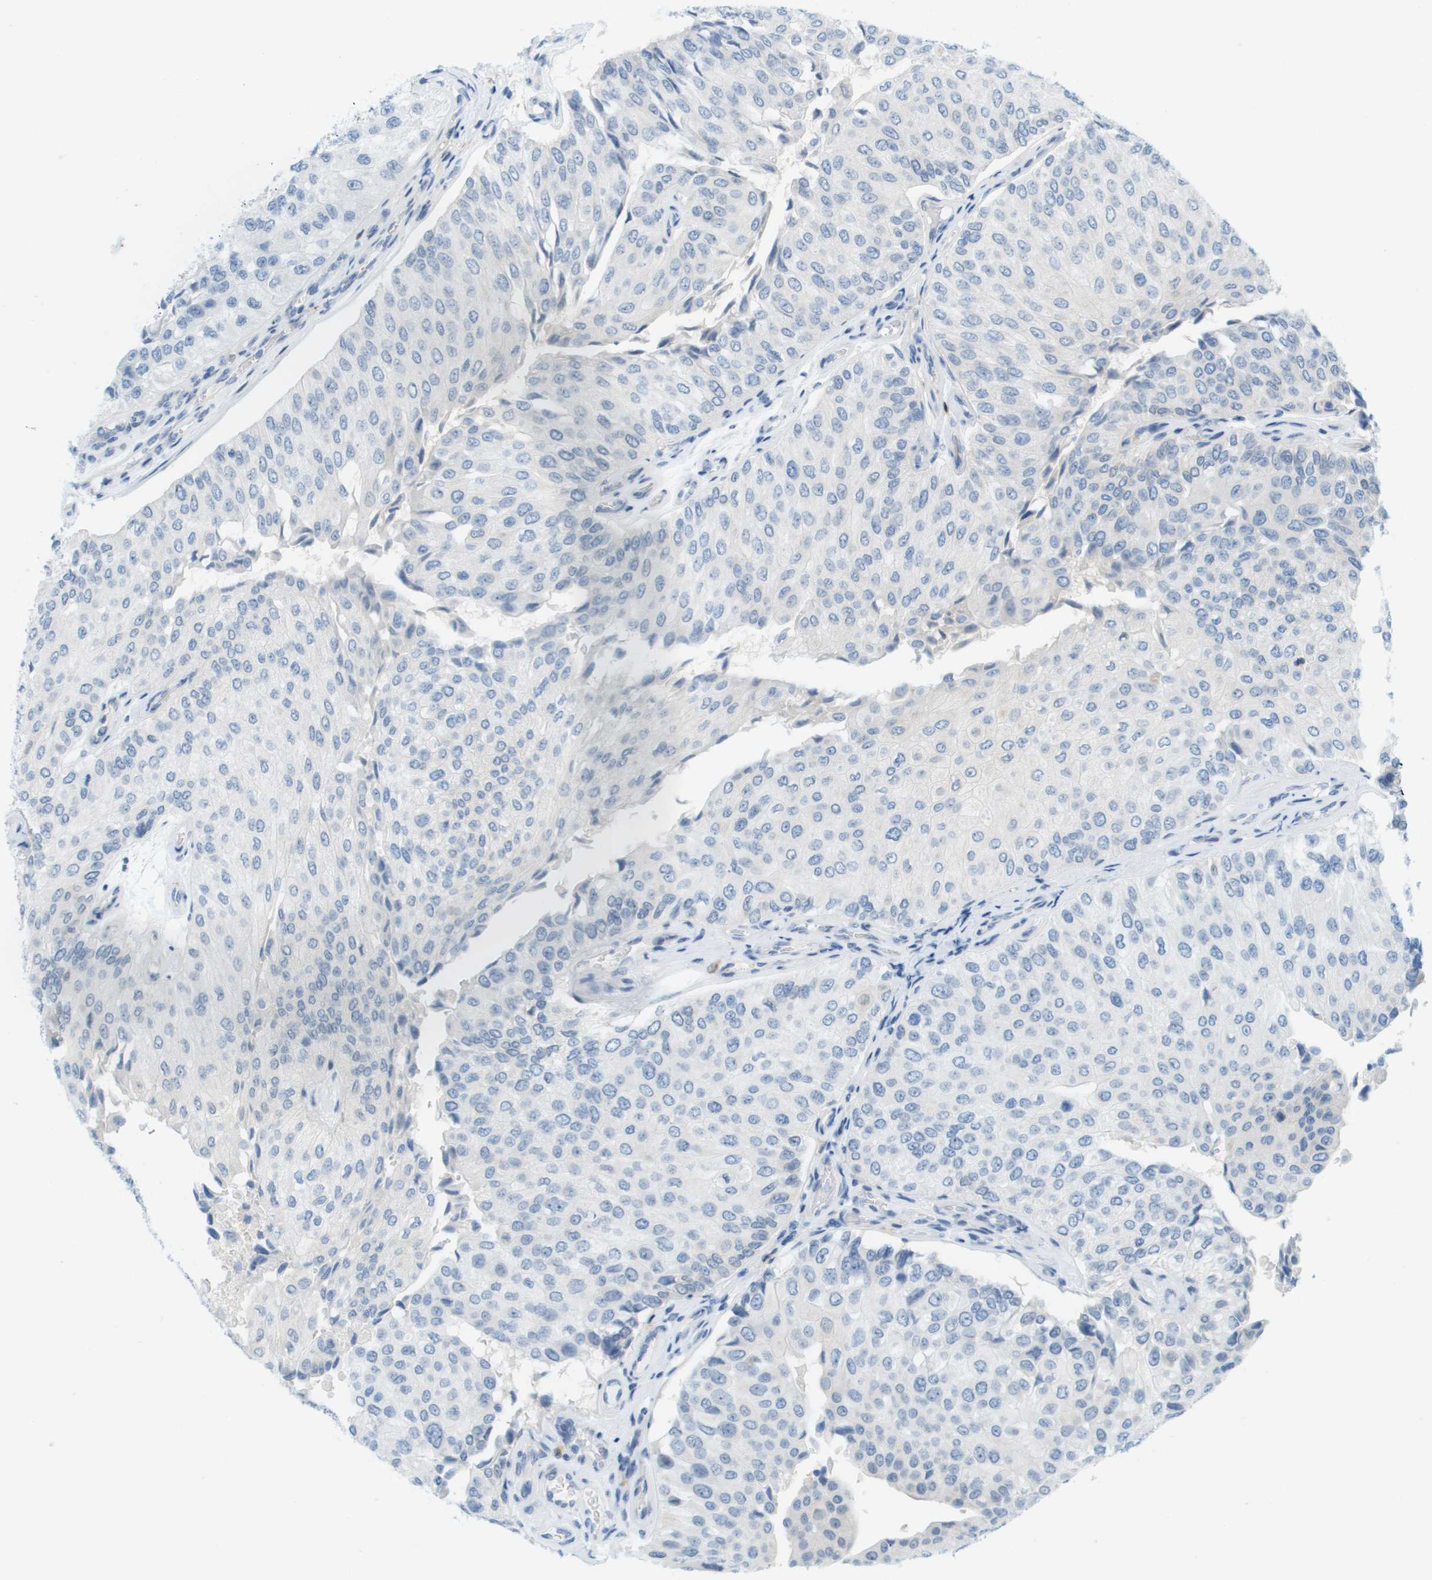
{"staining": {"intensity": "negative", "quantity": "none", "location": "none"}, "tissue": "urothelial cancer", "cell_type": "Tumor cells", "image_type": "cancer", "snomed": [{"axis": "morphology", "description": "Urothelial carcinoma, High grade"}, {"axis": "topography", "description": "Kidney"}, {"axis": "topography", "description": "Urinary bladder"}], "caption": "A histopathology image of urothelial cancer stained for a protein demonstrates no brown staining in tumor cells.", "gene": "CUL9", "patient": {"sex": "male", "age": 77}}